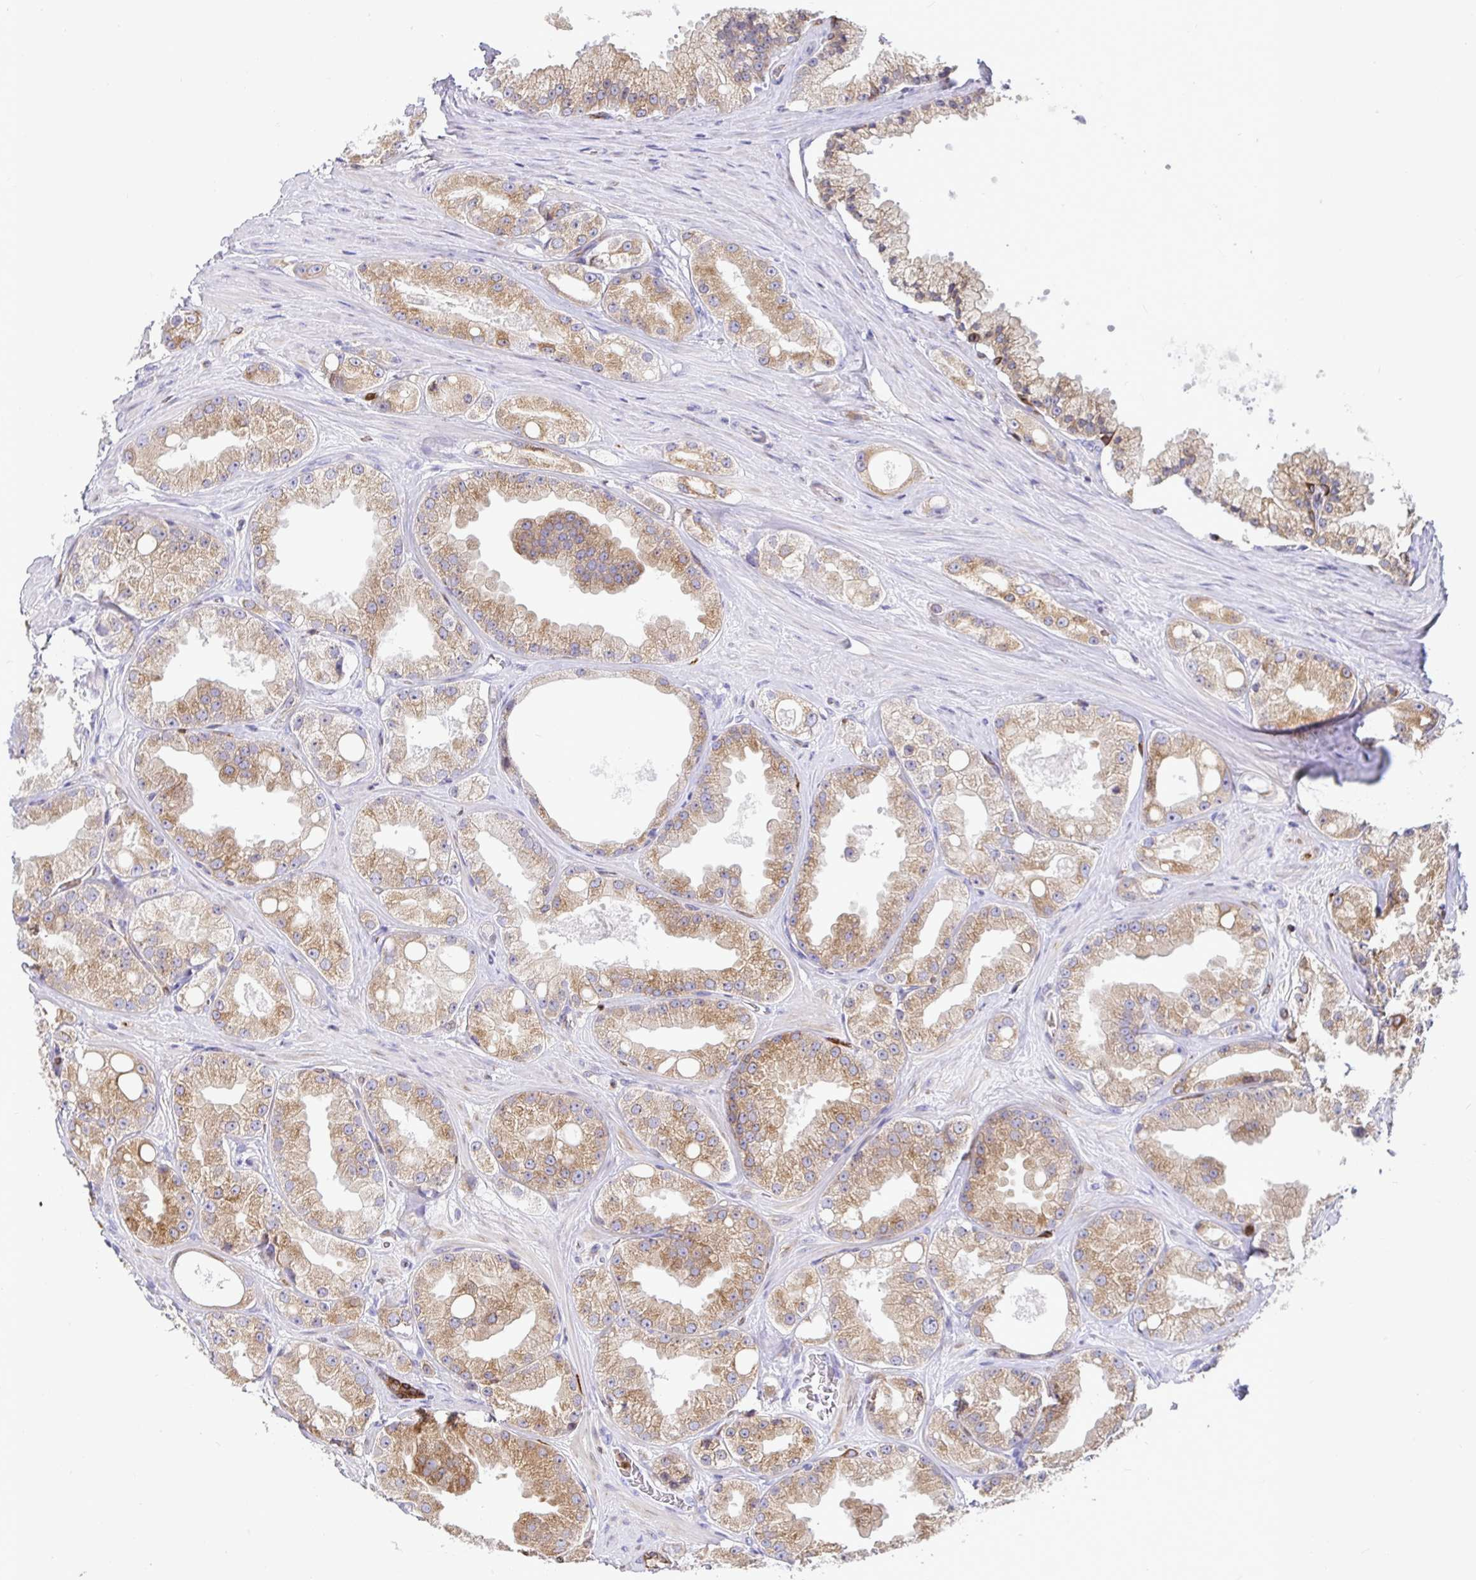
{"staining": {"intensity": "moderate", "quantity": ">75%", "location": "cytoplasmic/membranous"}, "tissue": "prostate cancer", "cell_type": "Tumor cells", "image_type": "cancer", "snomed": [{"axis": "morphology", "description": "Adenocarcinoma, High grade"}, {"axis": "topography", "description": "Prostate"}], "caption": "This histopathology image exhibits immunohistochemistry staining of human prostate high-grade adenocarcinoma, with medium moderate cytoplasmic/membranous expression in about >75% of tumor cells.", "gene": "TP53I11", "patient": {"sex": "male", "age": 66}}